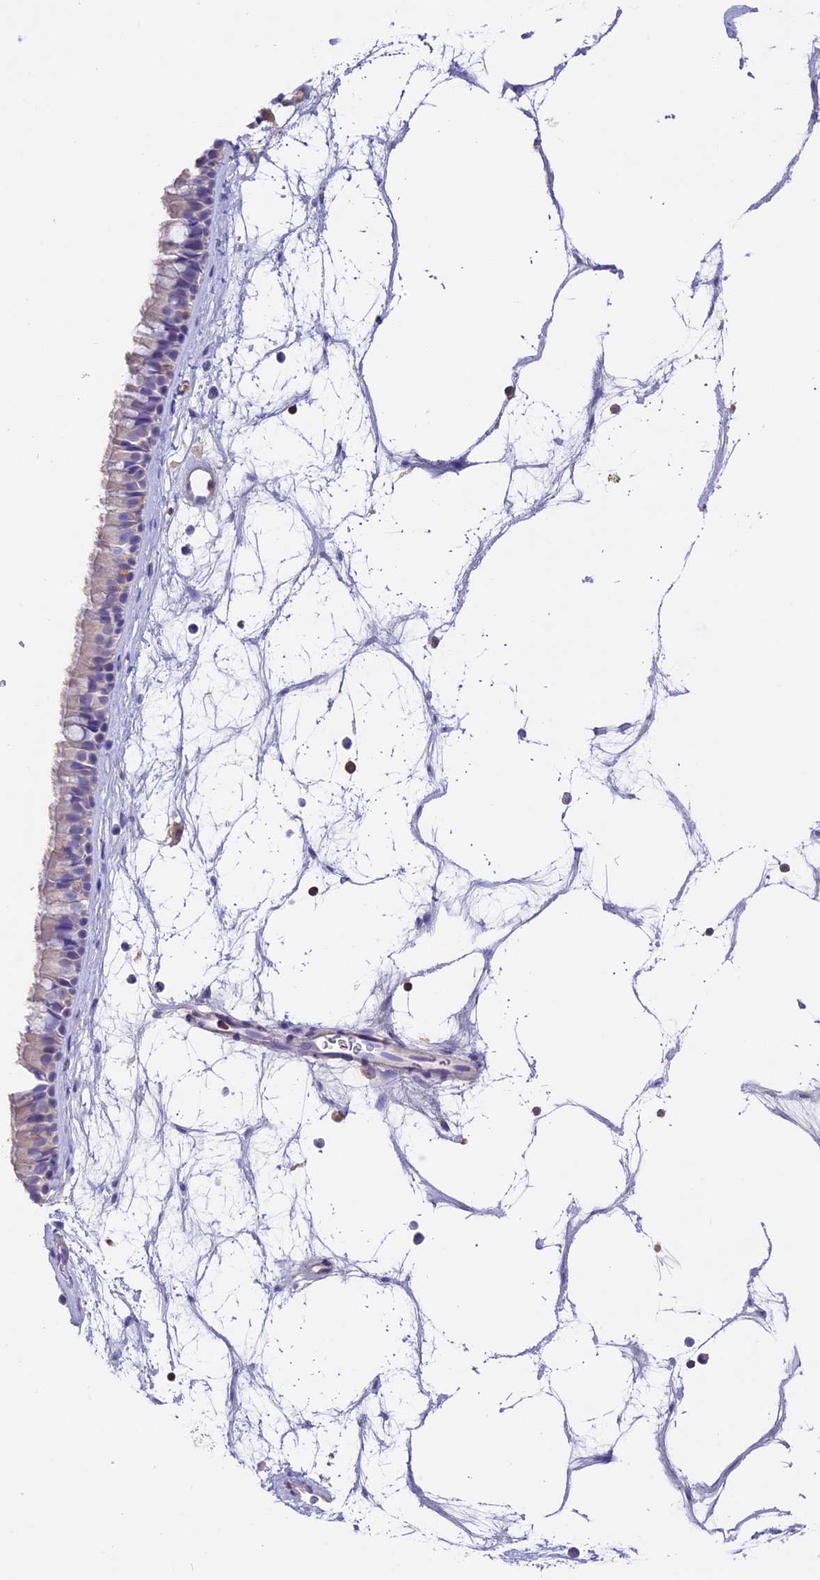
{"staining": {"intensity": "negative", "quantity": "none", "location": "none"}, "tissue": "nasopharynx", "cell_type": "Respiratory epithelial cells", "image_type": "normal", "snomed": [{"axis": "morphology", "description": "Normal tissue, NOS"}, {"axis": "topography", "description": "Nasopharynx"}], "caption": "High power microscopy photomicrograph of an immunohistochemistry (IHC) photomicrograph of unremarkable nasopharynx, revealing no significant expression in respiratory epithelial cells.", "gene": "LPXN", "patient": {"sex": "male", "age": 64}}